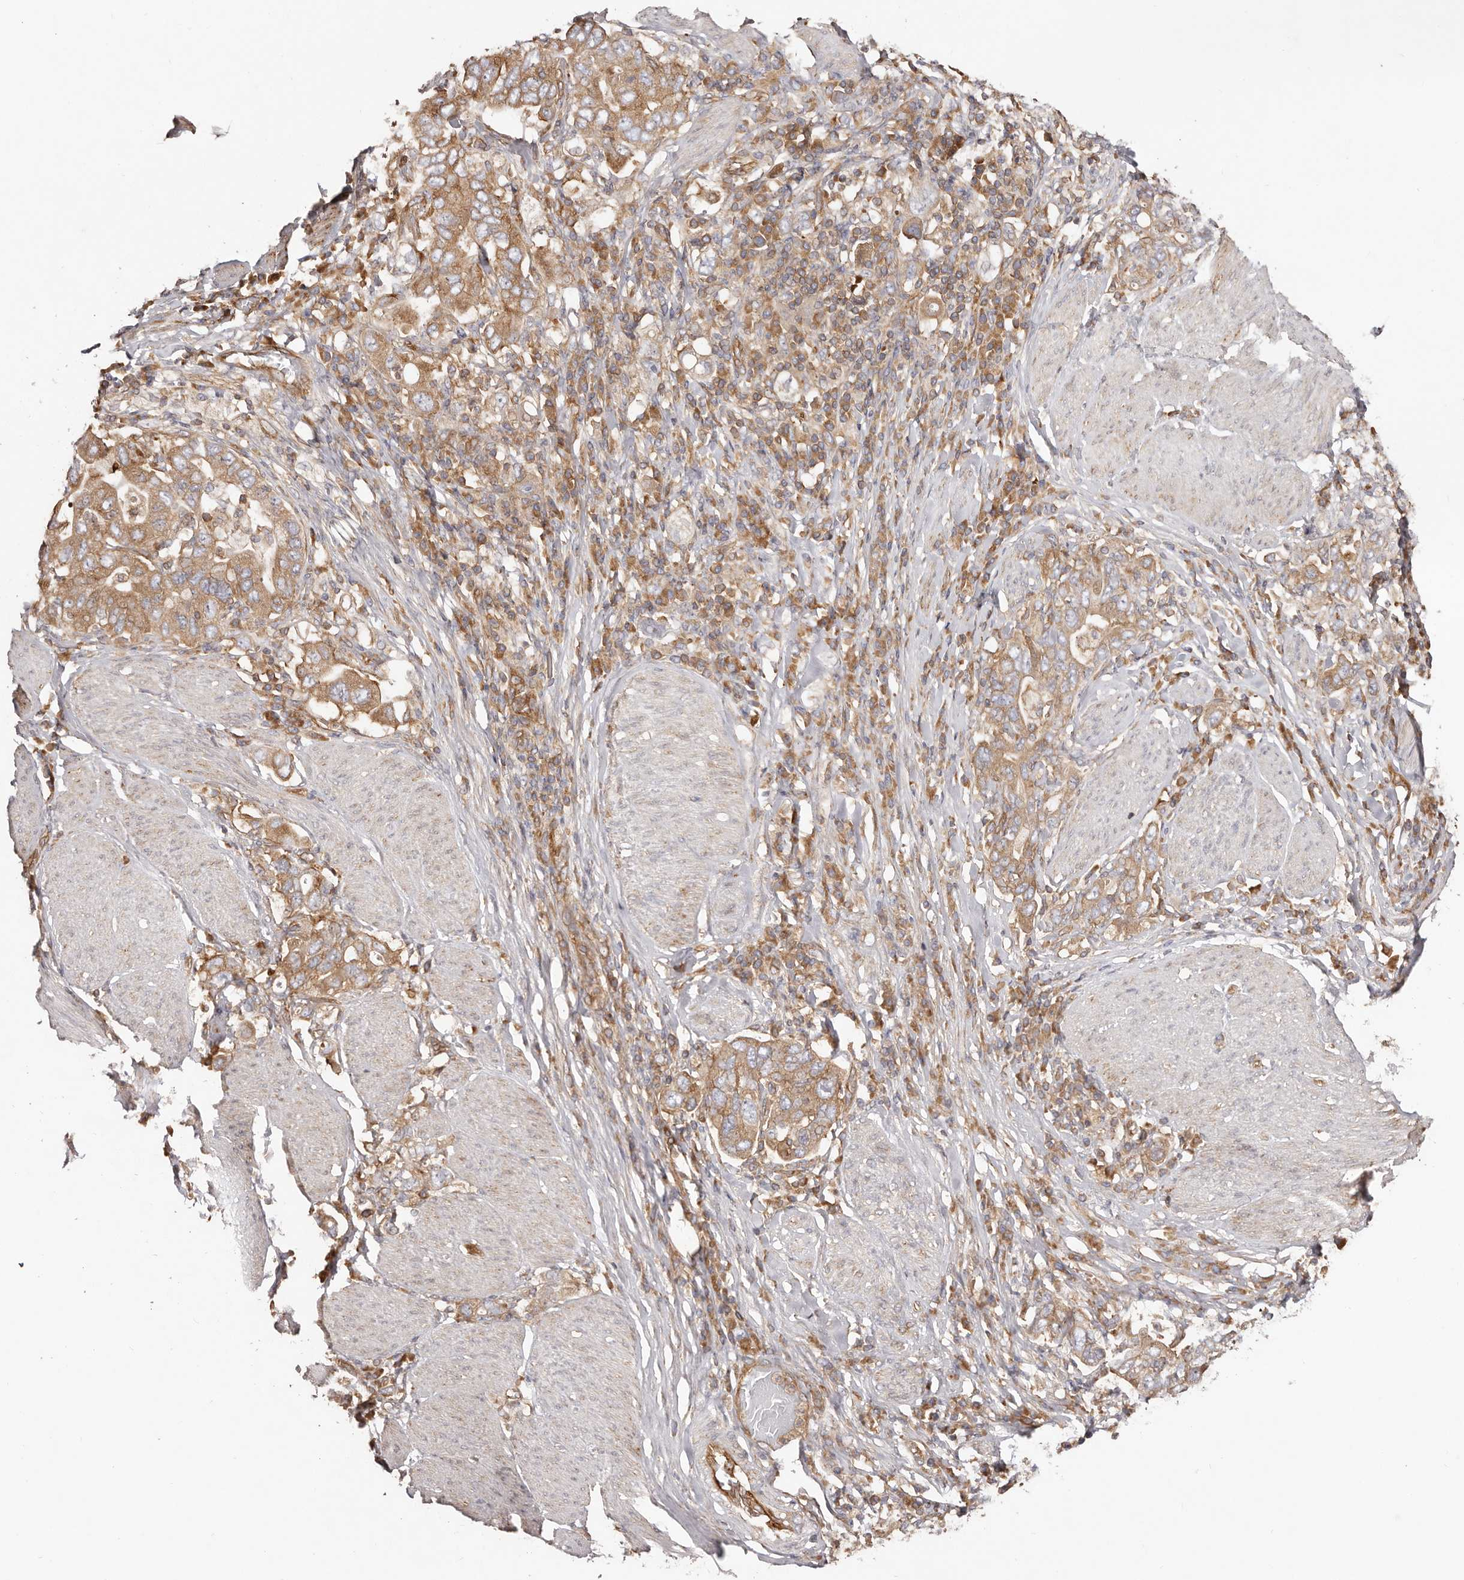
{"staining": {"intensity": "moderate", "quantity": ">75%", "location": "cytoplasmic/membranous"}, "tissue": "stomach cancer", "cell_type": "Tumor cells", "image_type": "cancer", "snomed": [{"axis": "morphology", "description": "Adenocarcinoma, NOS"}, {"axis": "topography", "description": "Stomach, upper"}], "caption": "Moderate cytoplasmic/membranous expression for a protein is seen in about >75% of tumor cells of stomach cancer using immunohistochemistry (IHC).", "gene": "RPS6", "patient": {"sex": "male", "age": 62}}